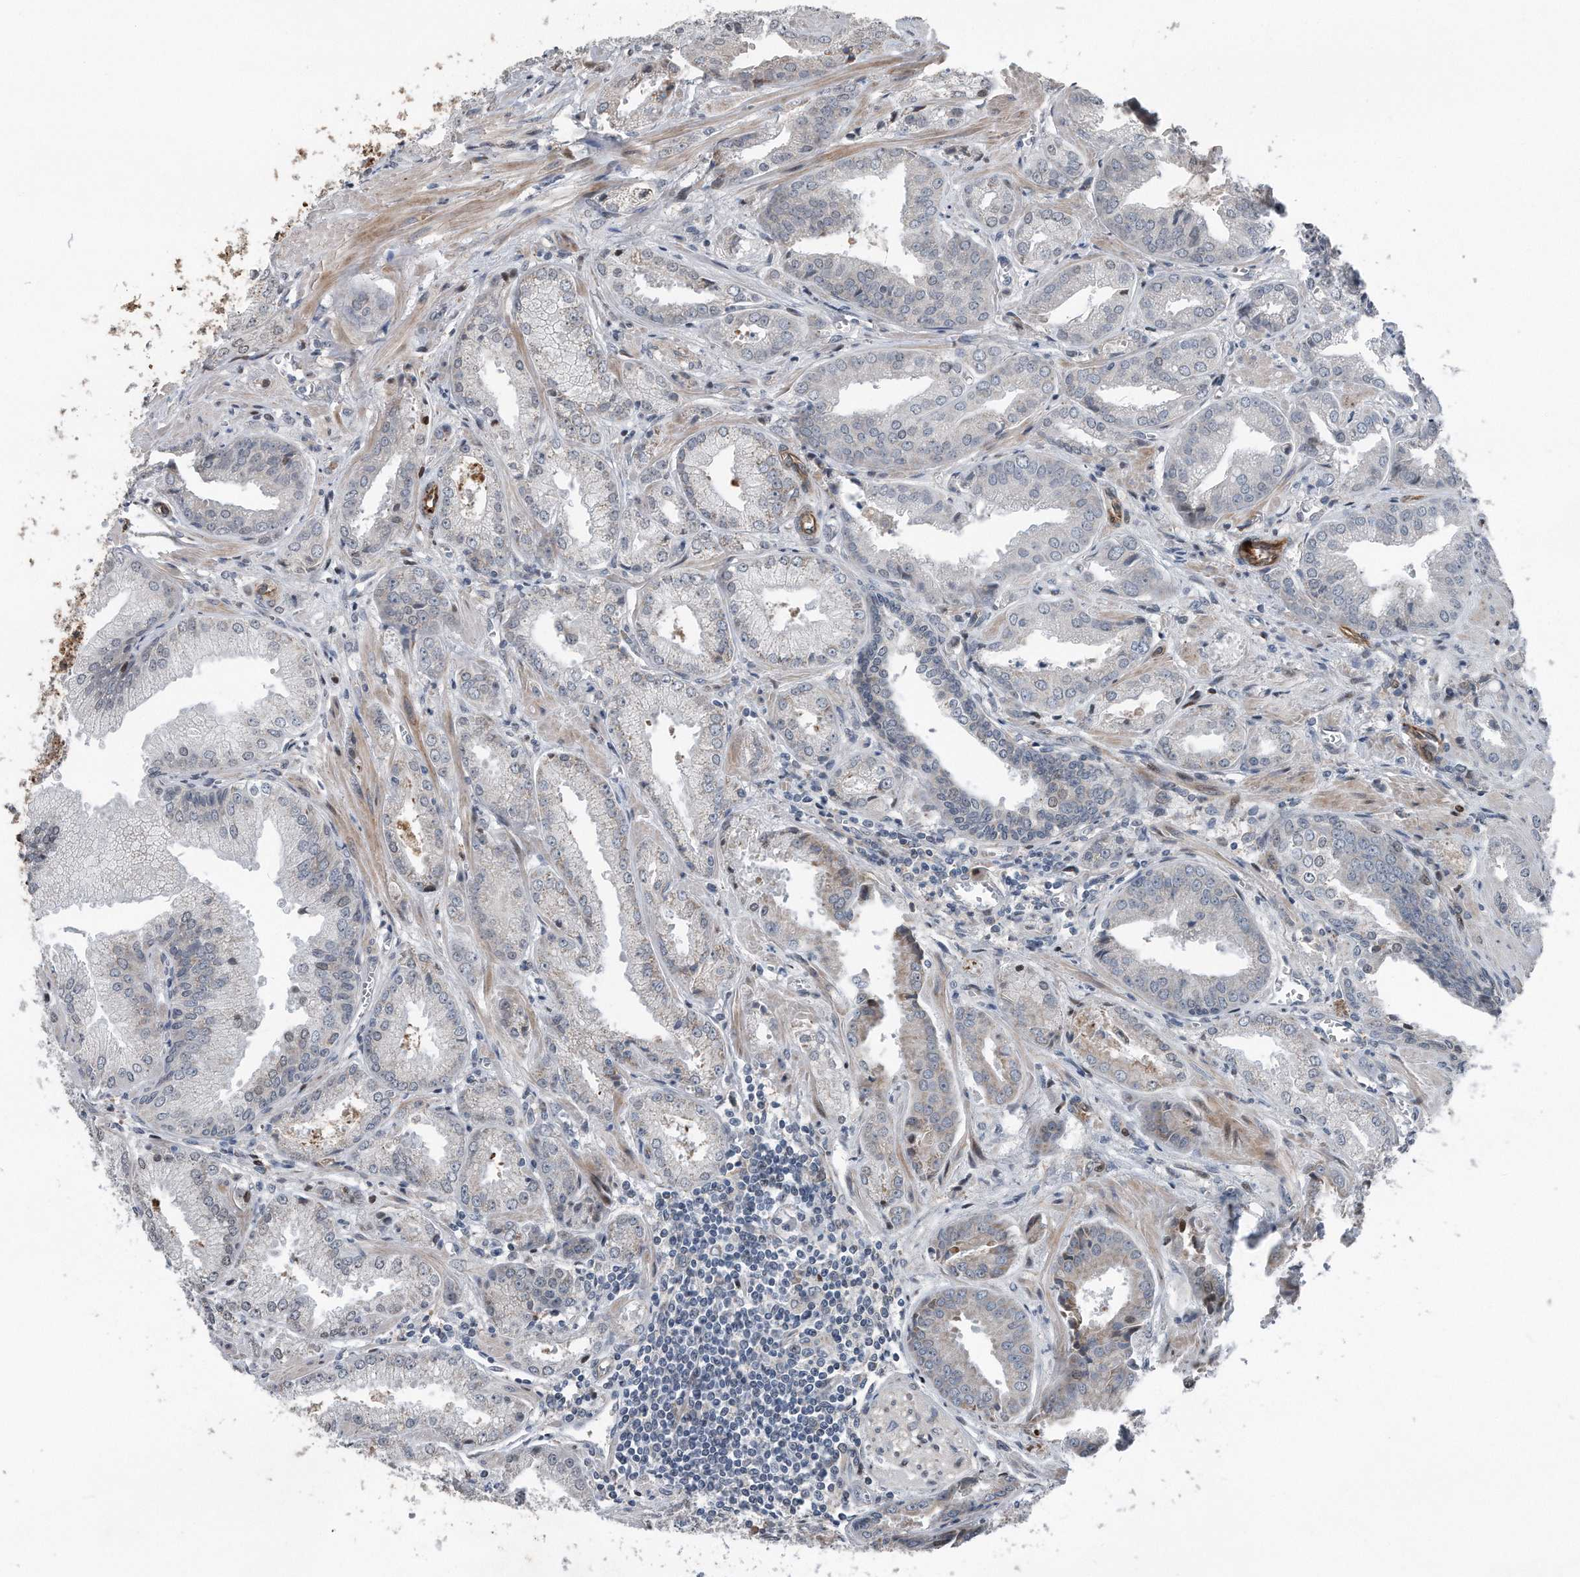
{"staining": {"intensity": "negative", "quantity": "none", "location": "none"}, "tissue": "prostate cancer", "cell_type": "Tumor cells", "image_type": "cancer", "snomed": [{"axis": "morphology", "description": "Adenocarcinoma, Low grade"}, {"axis": "topography", "description": "Prostate"}], "caption": "This micrograph is of prostate cancer stained with immunohistochemistry (IHC) to label a protein in brown with the nuclei are counter-stained blue. There is no staining in tumor cells. (DAB immunohistochemistry (IHC) with hematoxylin counter stain).", "gene": "DST", "patient": {"sex": "male", "age": 67}}